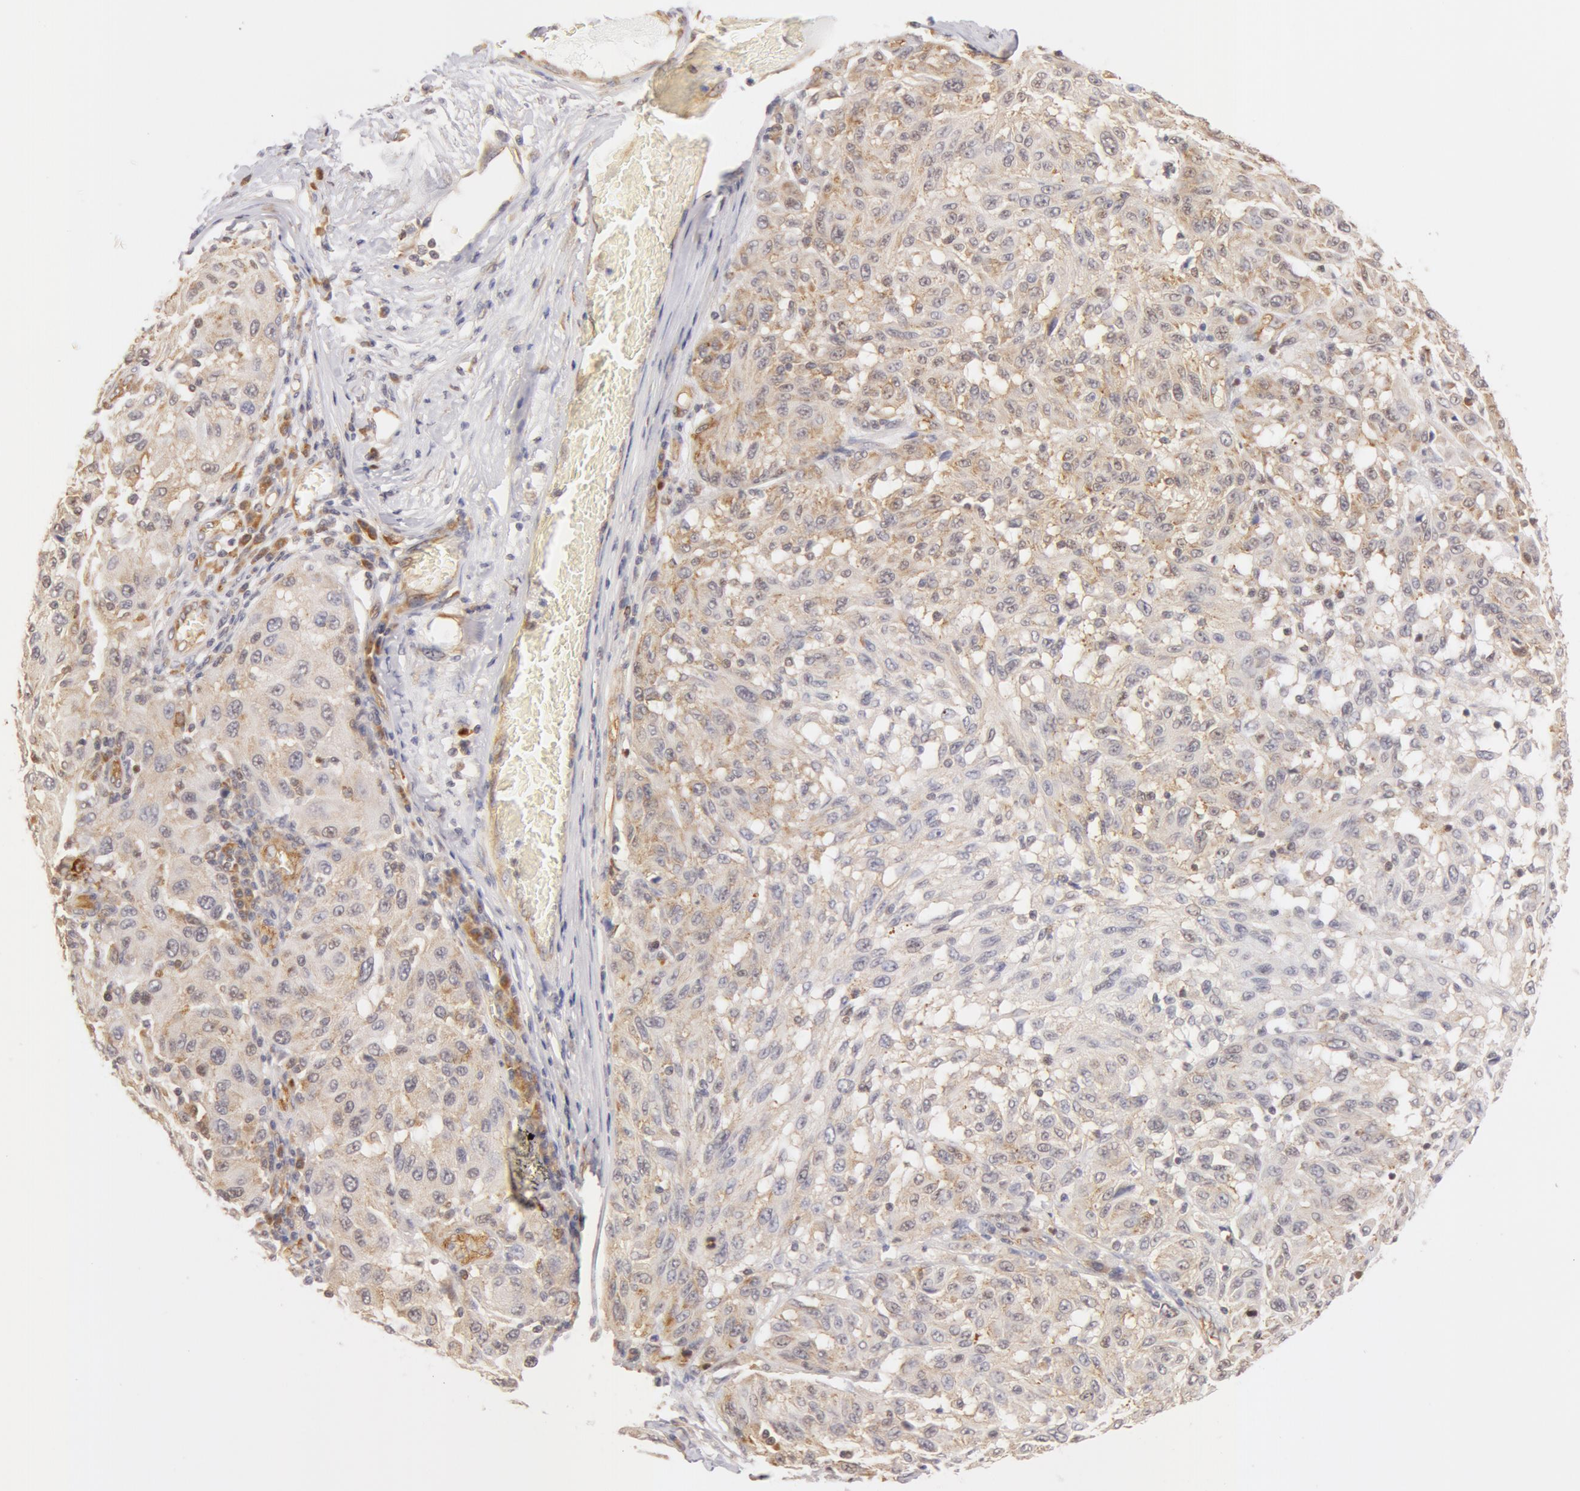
{"staining": {"intensity": "negative", "quantity": "none", "location": "none"}, "tissue": "melanoma", "cell_type": "Tumor cells", "image_type": "cancer", "snomed": [{"axis": "morphology", "description": "Malignant melanoma, NOS"}, {"axis": "topography", "description": "Skin"}], "caption": "This is an immunohistochemistry image of melanoma. There is no positivity in tumor cells.", "gene": "DDX3Y", "patient": {"sex": "female", "age": 77}}